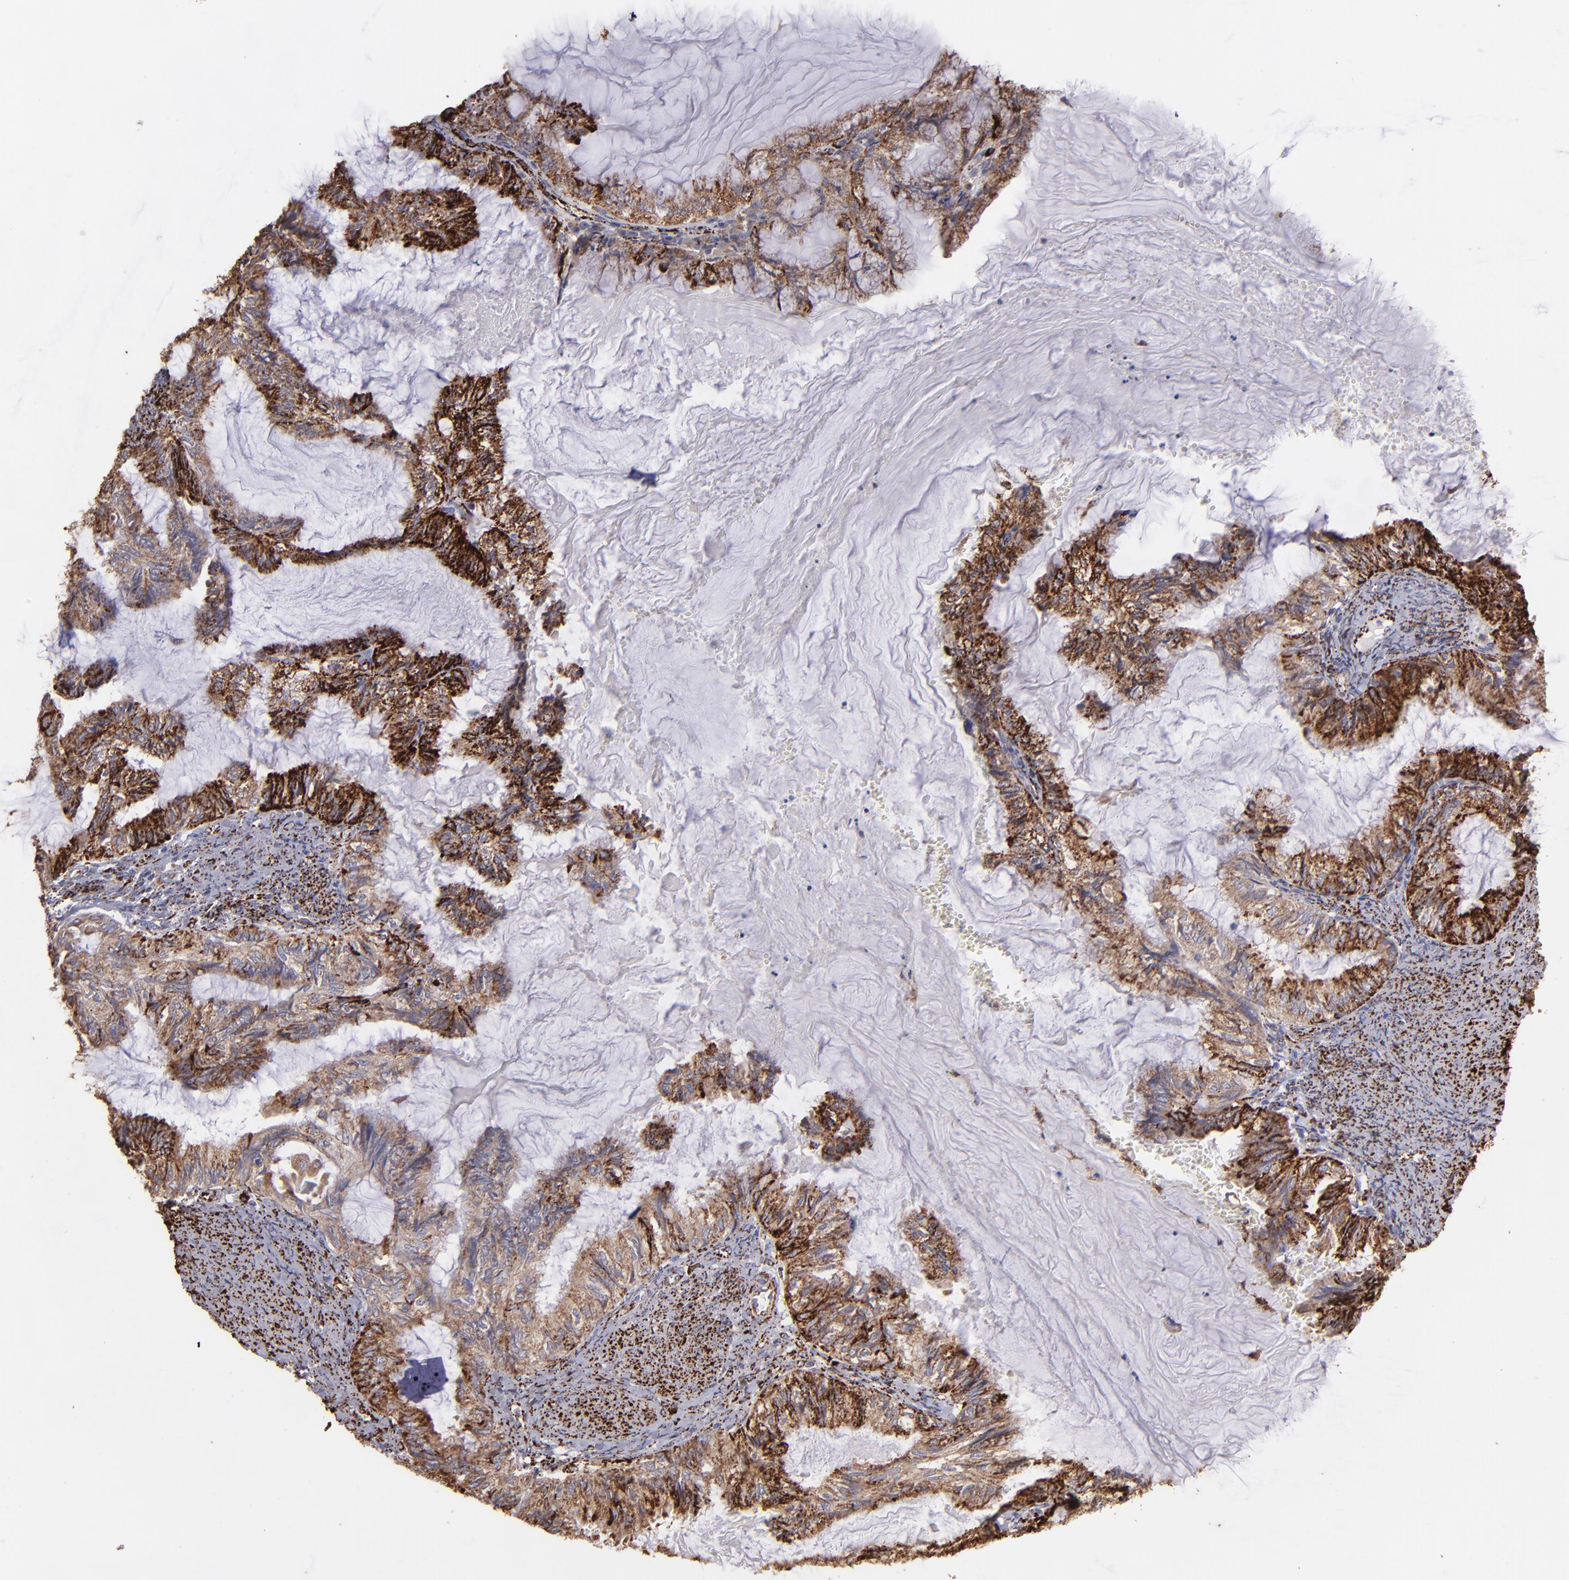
{"staining": {"intensity": "strong", "quantity": ">75%", "location": "cytoplasmic/membranous"}, "tissue": "endometrial cancer", "cell_type": "Tumor cells", "image_type": "cancer", "snomed": [{"axis": "morphology", "description": "Adenocarcinoma, NOS"}, {"axis": "topography", "description": "Endometrium"}], "caption": "DAB immunohistochemical staining of adenocarcinoma (endometrial) reveals strong cytoplasmic/membranous protein expression in about >75% of tumor cells.", "gene": "MAOB", "patient": {"sex": "female", "age": 86}}